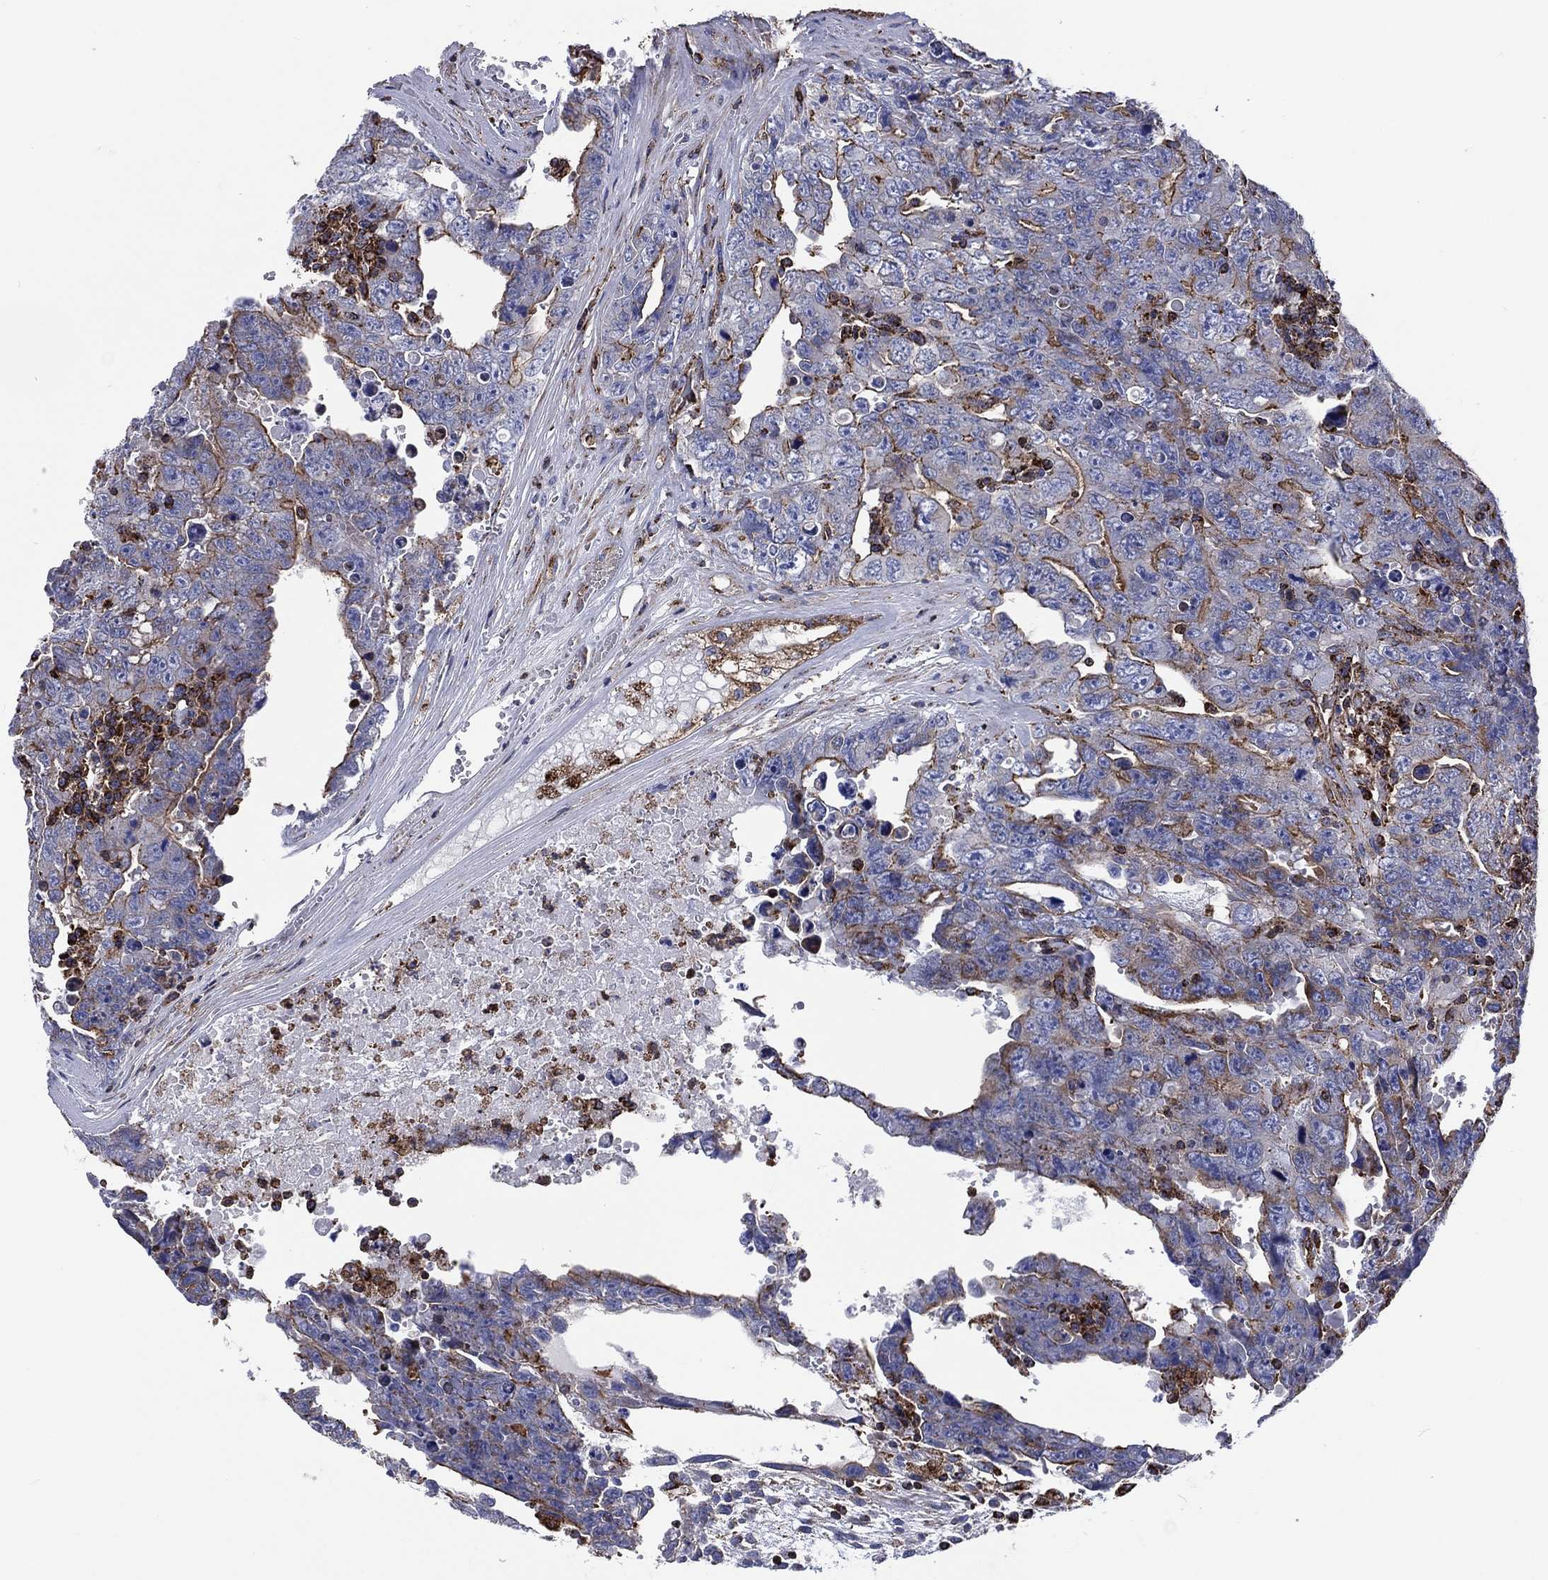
{"staining": {"intensity": "strong", "quantity": "<25%", "location": "cytoplasmic/membranous"}, "tissue": "testis cancer", "cell_type": "Tumor cells", "image_type": "cancer", "snomed": [{"axis": "morphology", "description": "Carcinoma, Embryonal, NOS"}, {"axis": "topography", "description": "Testis"}], "caption": "Human testis cancer stained for a protein (brown) demonstrates strong cytoplasmic/membranous positive staining in approximately <25% of tumor cells.", "gene": "ANKRD37", "patient": {"sex": "male", "age": 24}}